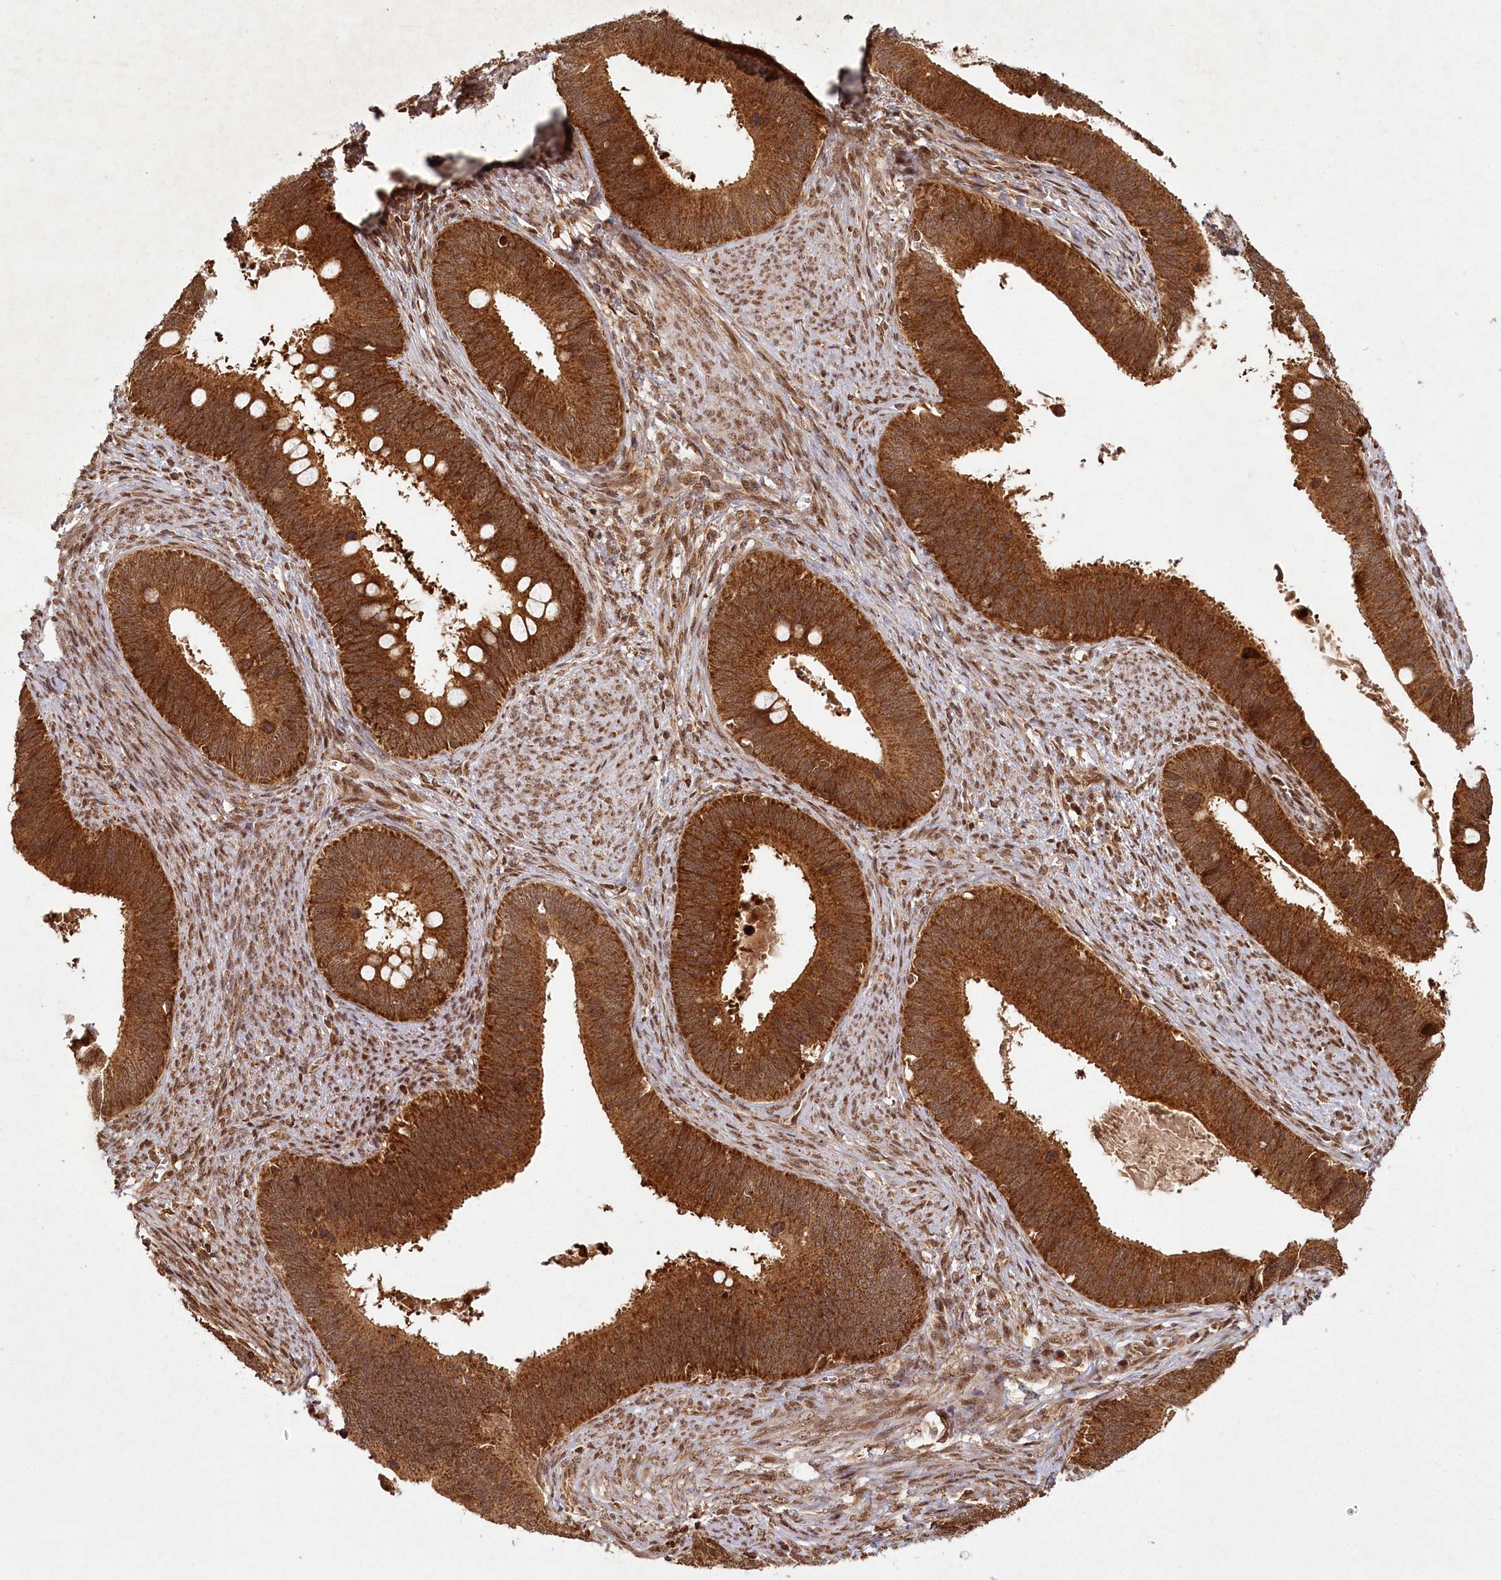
{"staining": {"intensity": "strong", "quantity": ">75%", "location": "cytoplasmic/membranous"}, "tissue": "cervical cancer", "cell_type": "Tumor cells", "image_type": "cancer", "snomed": [{"axis": "morphology", "description": "Adenocarcinoma, NOS"}, {"axis": "topography", "description": "Cervix"}], "caption": "Approximately >75% of tumor cells in cervical cancer (adenocarcinoma) exhibit strong cytoplasmic/membranous protein expression as visualized by brown immunohistochemical staining.", "gene": "MICU1", "patient": {"sex": "female", "age": 42}}